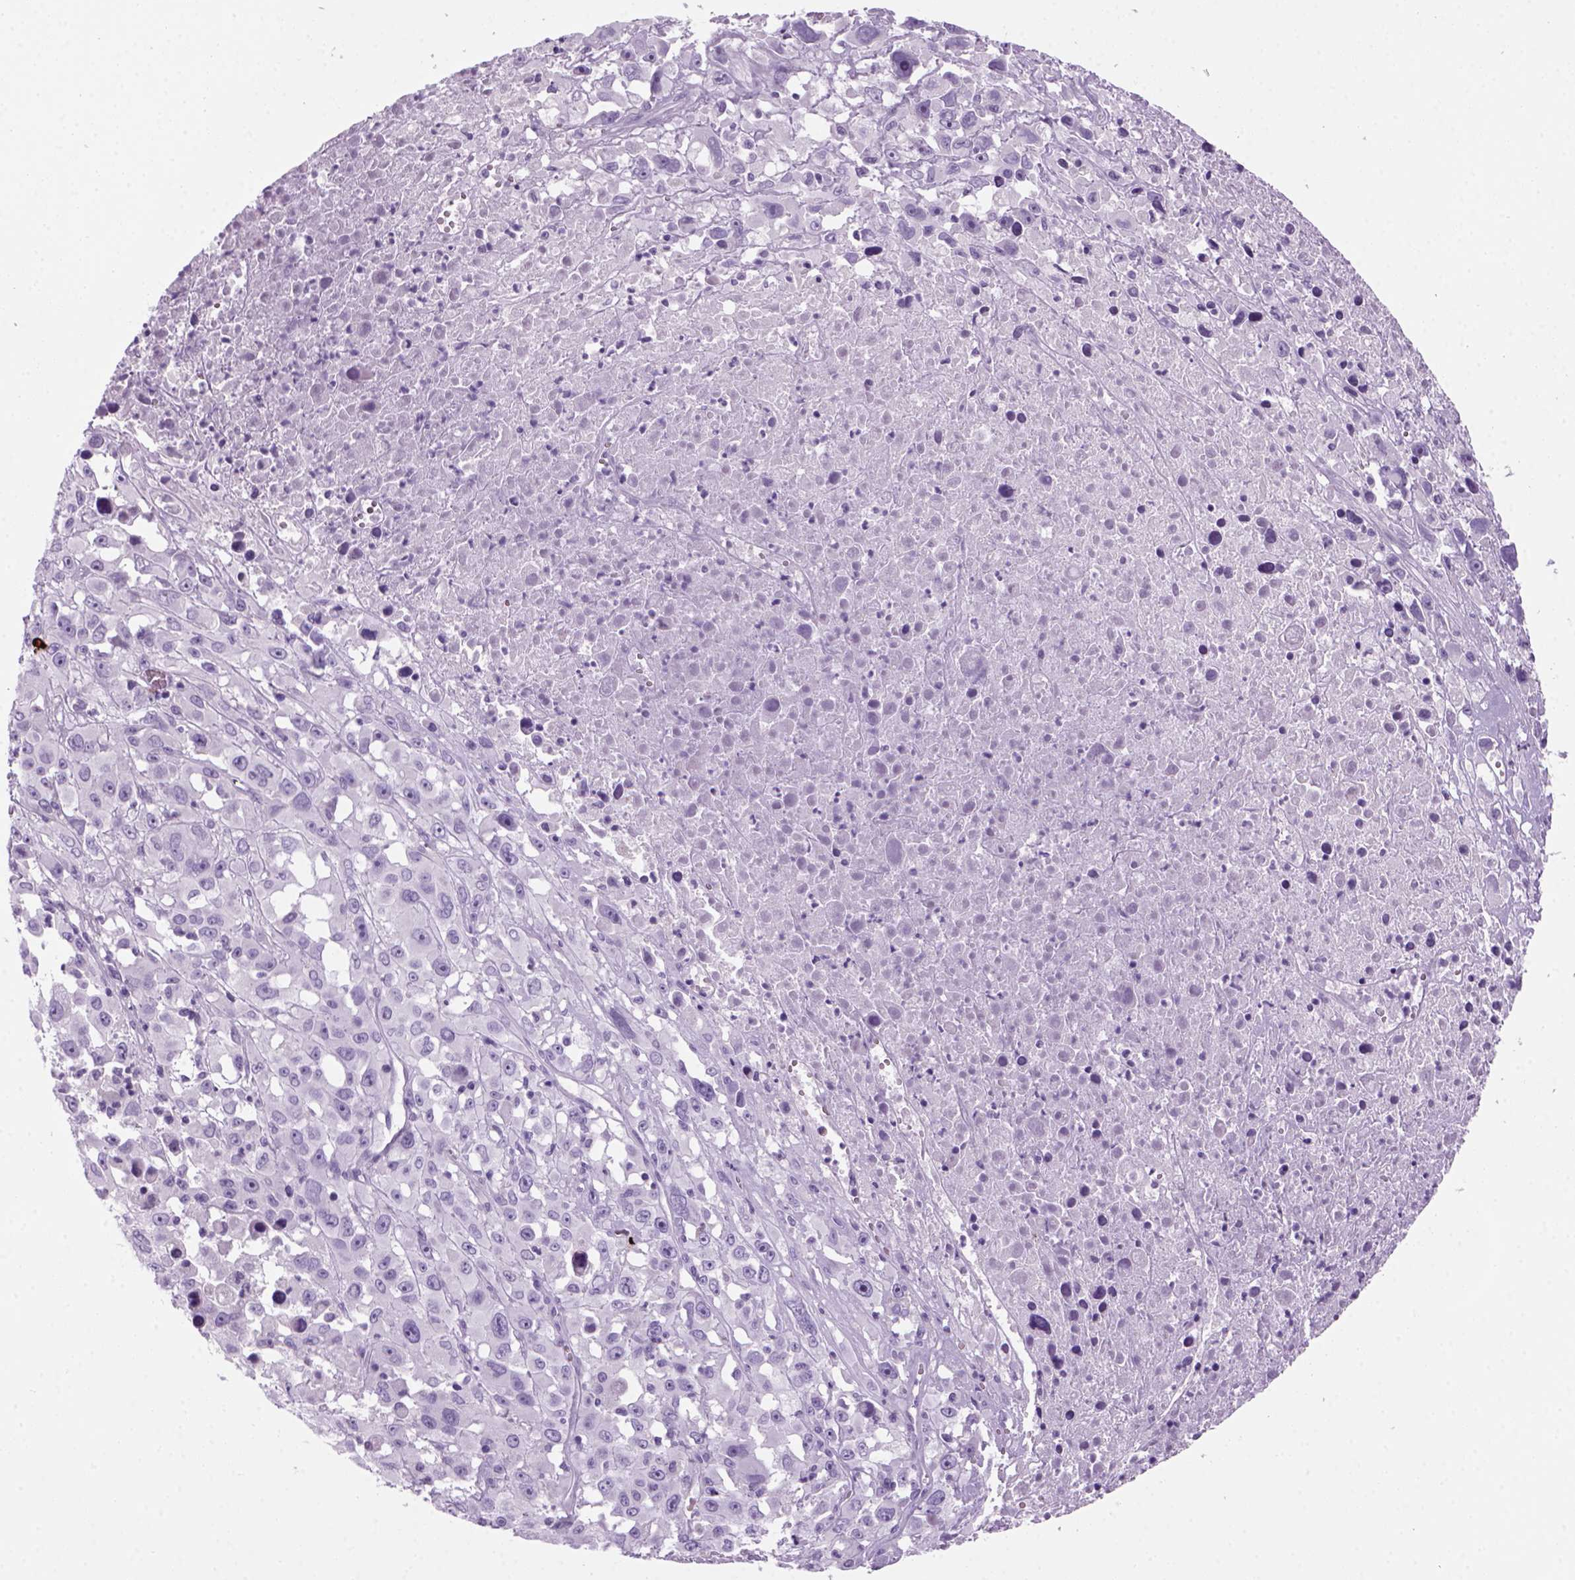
{"staining": {"intensity": "negative", "quantity": "none", "location": "none"}, "tissue": "melanoma", "cell_type": "Tumor cells", "image_type": "cancer", "snomed": [{"axis": "morphology", "description": "Malignant melanoma, Metastatic site"}, {"axis": "topography", "description": "Soft tissue"}], "caption": "DAB (3,3'-diaminobenzidine) immunohistochemical staining of melanoma shows no significant expression in tumor cells. (DAB (3,3'-diaminobenzidine) immunohistochemistry, high magnification).", "gene": "MZB1", "patient": {"sex": "male", "age": 50}}